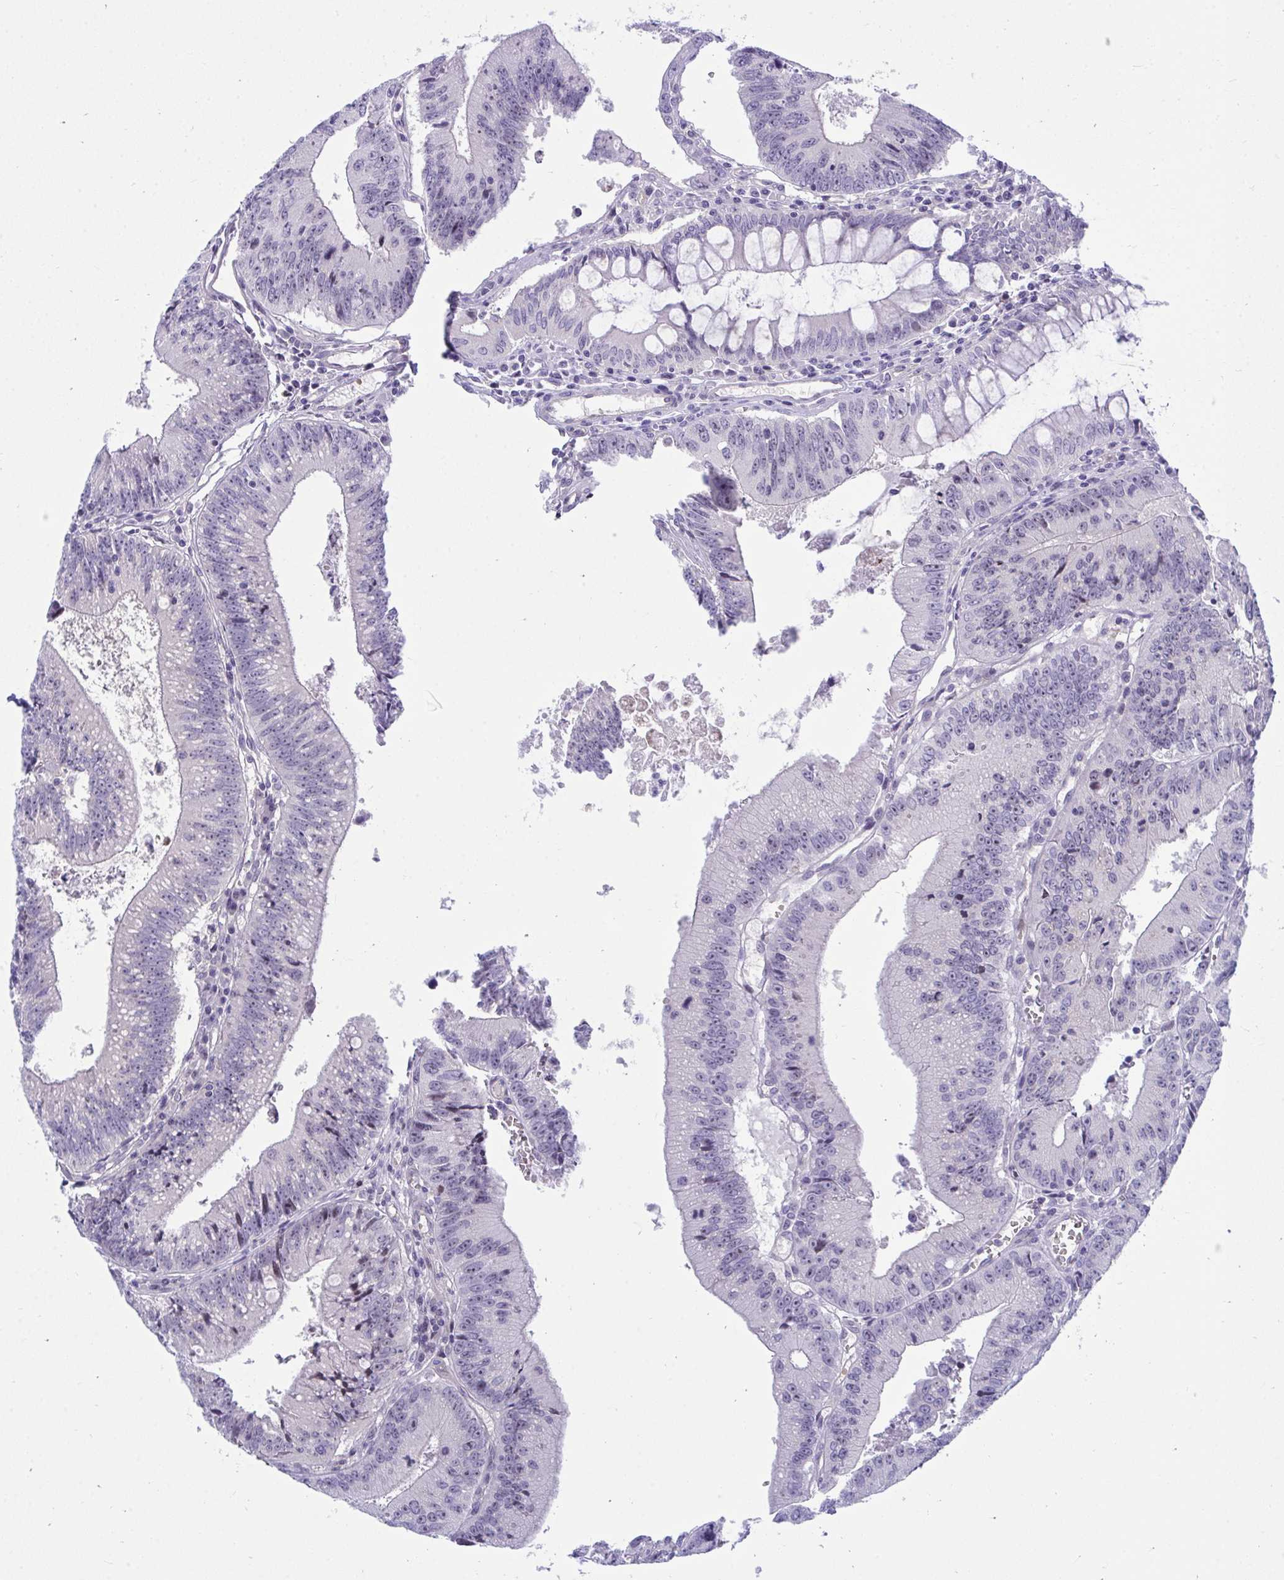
{"staining": {"intensity": "moderate", "quantity": "<25%", "location": "nuclear"}, "tissue": "colorectal cancer", "cell_type": "Tumor cells", "image_type": "cancer", "snomed": [{"axis": "morphology", "description": "Adenocarcinoma, NOS"}, {"axis": "topography", "description": "Rectum"}], "caption": "DAB immunohistochemical staining of human adenocarcinoma (colorectal) exhibits moderate nuclear protein staining in approximately <25% of tumor cells.", "gene": "CENPQ", "patient": {"sex": "female", "age": 81}}